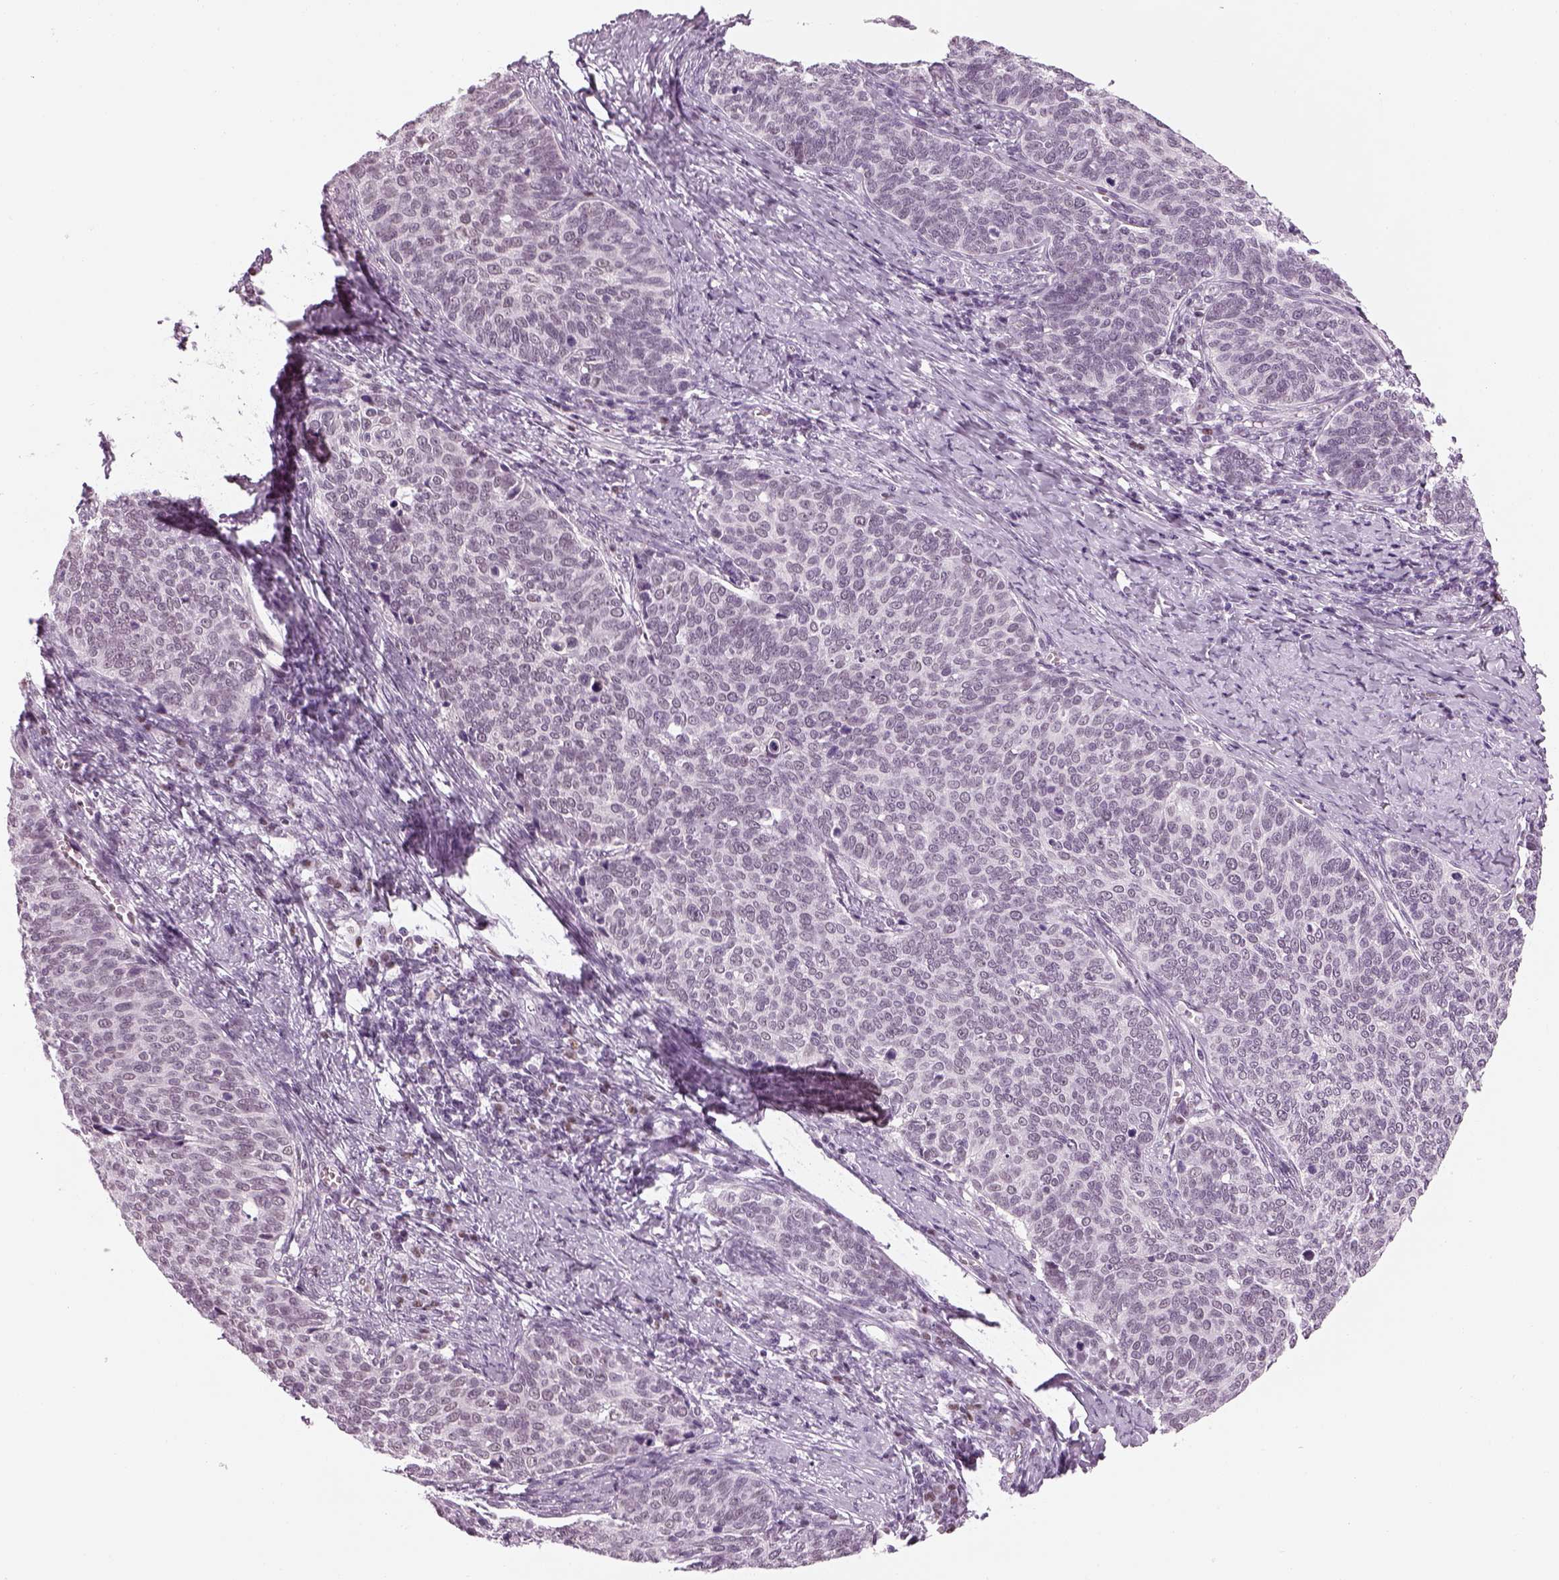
{"staining": {"intensity": "negative", "quantity": "none", "location": "none"}, "tissue": "cervical cancer", "cell_type": "Tumor cells", "image_type": "cancer", "snomed": [{"axis": "morphology", "description": "Normal tissue, NOS"}, {"axis": "morphology", "description": "Squamous cell carcinoma, NOS"}, {"axis": "topography", "description": "Cervix"}], "caption": "The immunohistochemistry photomicrograph has no significant positivity in tumor cells of squamous cell carcinoma (cervical) tissue.", "gene": "KCNG2", "patient": {"sex": "female", "age": 39}}